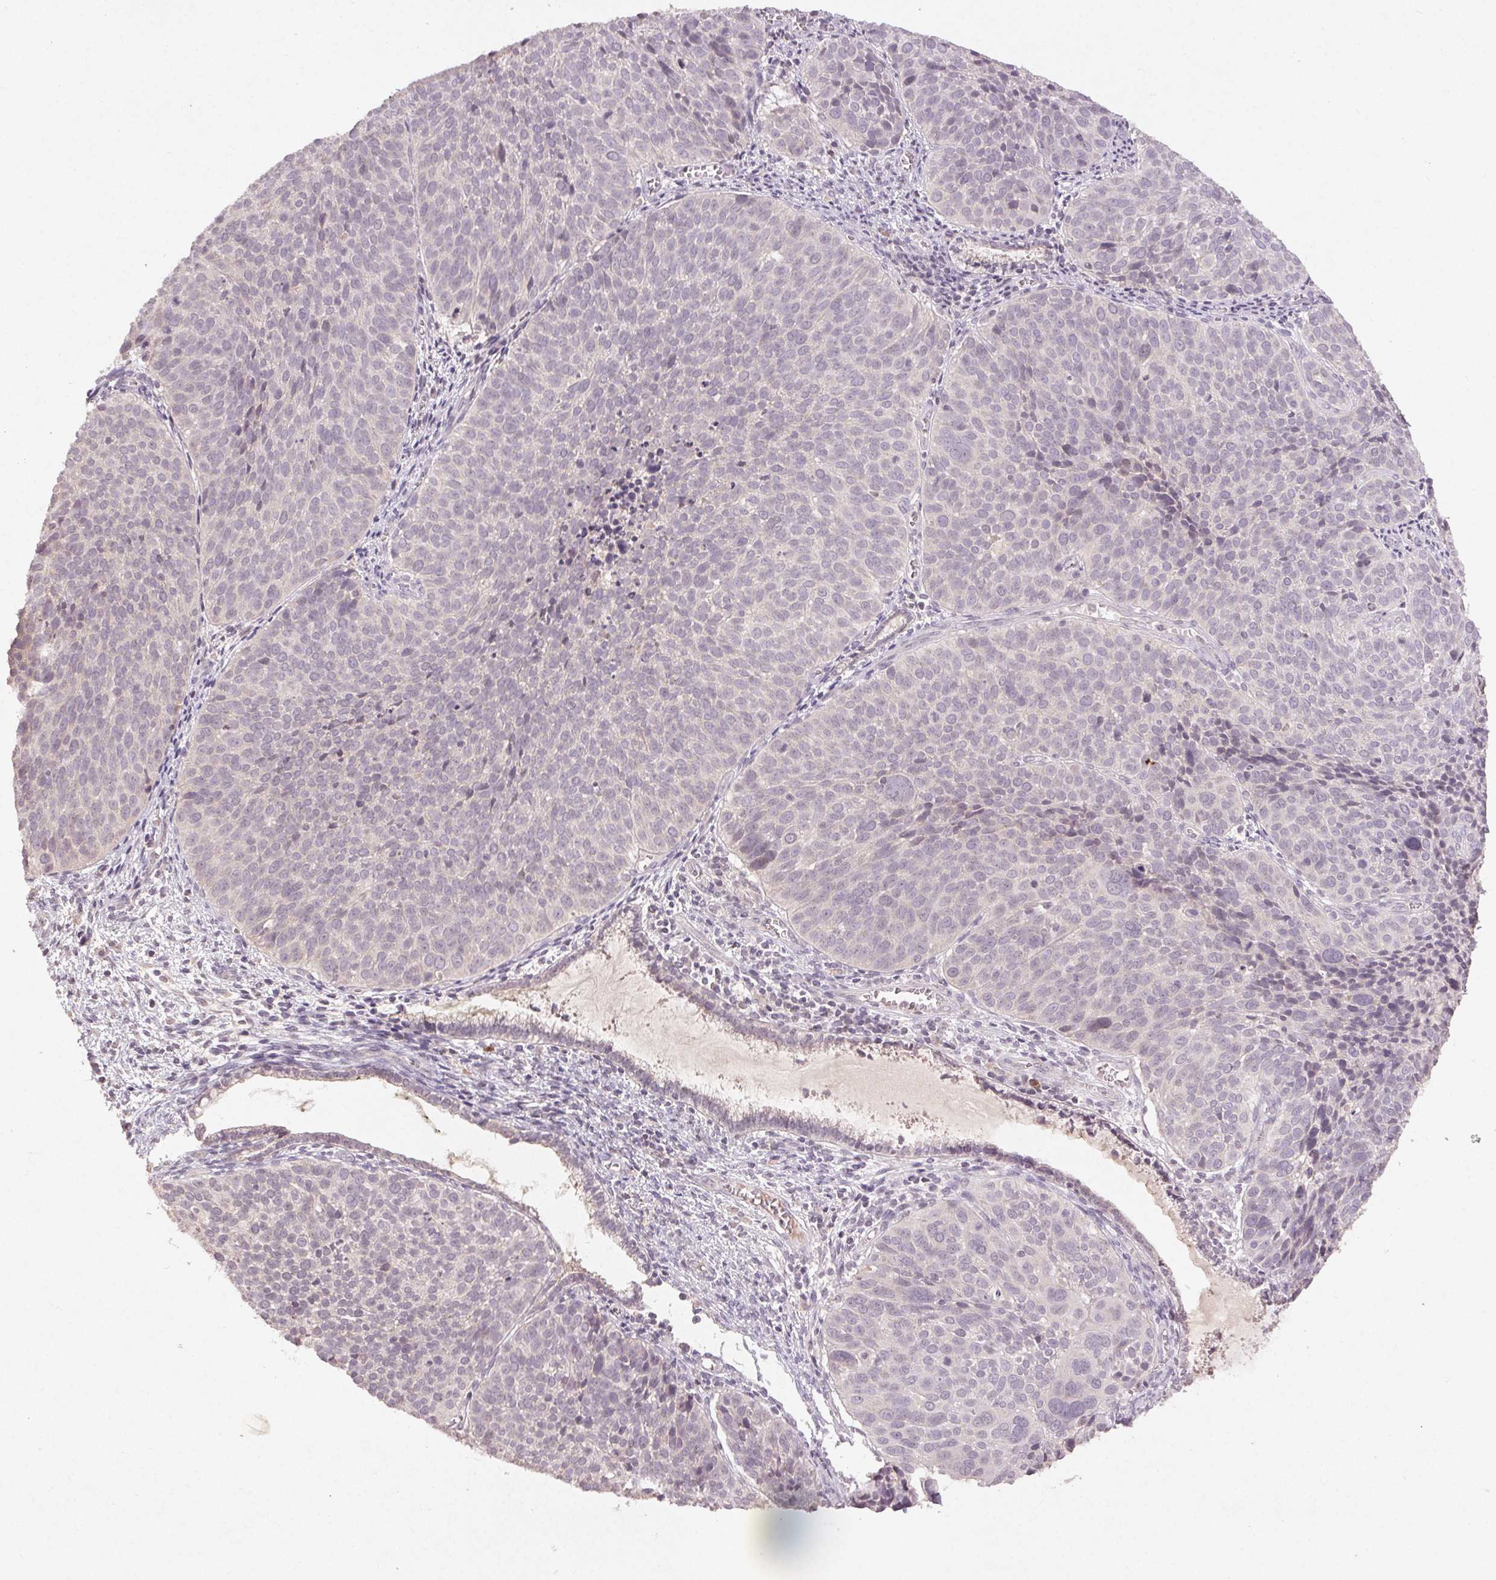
{"staining": {"intensity": "negative", "quantity": "none", "location": "none"}, "tissue": "cervical cancer", "cell_type": "Tumor cells", "image_type": "cancer", "snomed": [{"axis": "morphology", "description": "Squamous cell carcinoma, NOS"}, {"axis": "topography", "description": "Cervix"}], "caption": "A high-resolution micrograph shows immunohistochemistry staining of squamous cell carcinoma (cervical), which reveals no significant staining in tumor cells.", "gene": "KLRC3", "patient": {"sex": "female", "age": 39}}